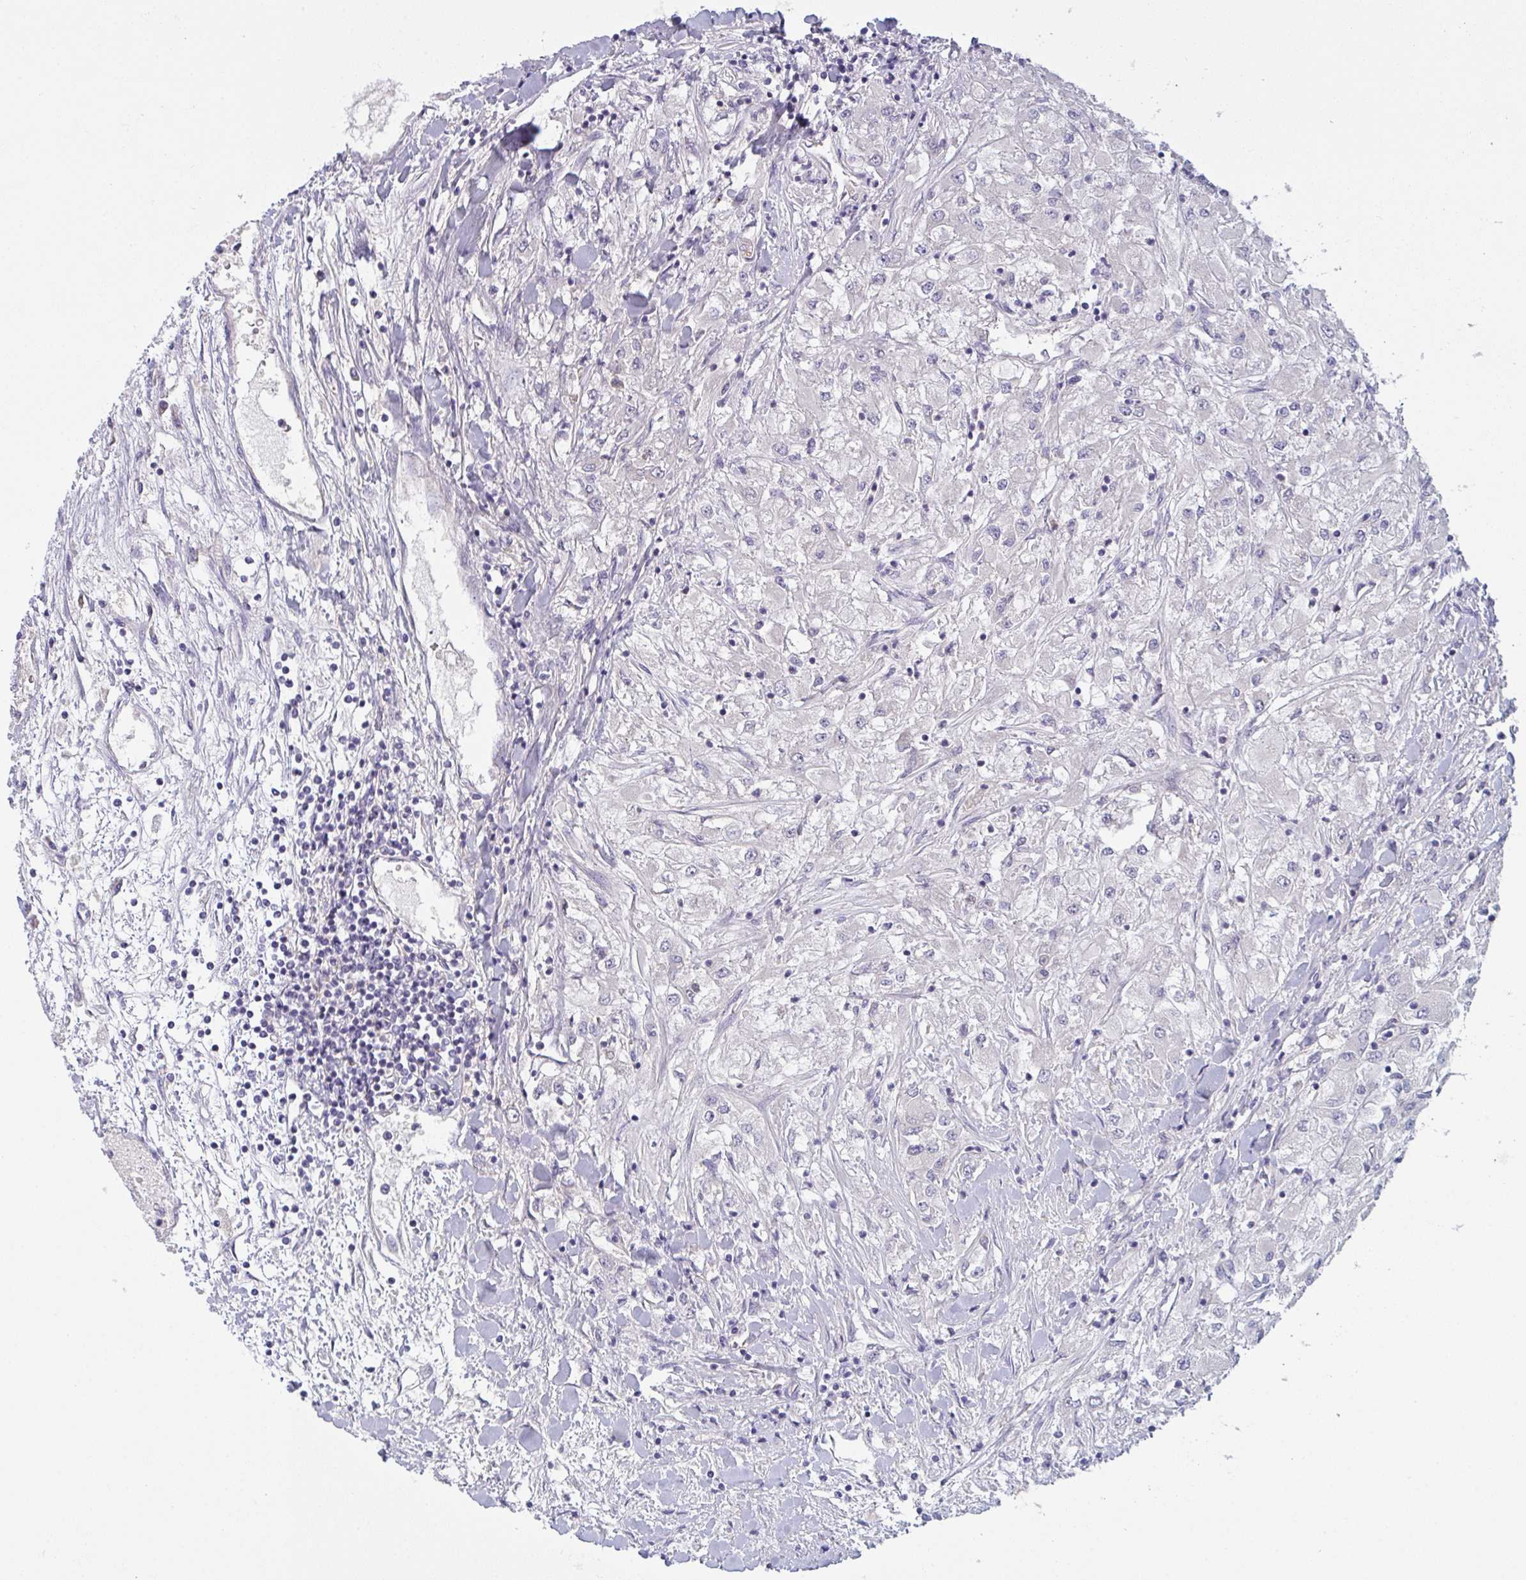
{"staining": {"intensity": "negative", "quantity": "none", "location": "none"}, "tissue": "renal cancer", "cell_type": "Tumor cells", "image_type": "cancer", "snomed": [{"axis": "morphology", "description": "Adenocarcinoma, NOS"}, {"axis": "topography", "description": "Kidney"}], "caption": "IHC photomicrograph of neoplastic tissue: renal cancer (adenocarcinoma) stained with DAB (3,3'-diaminobenzidine) shows no significant protein positivity in tumor cells. (Immunohistochemistry, brightfield microscopy, high magnification).", "gene": "MRPS2", "patient": {"sex": "male", "age": 80}}